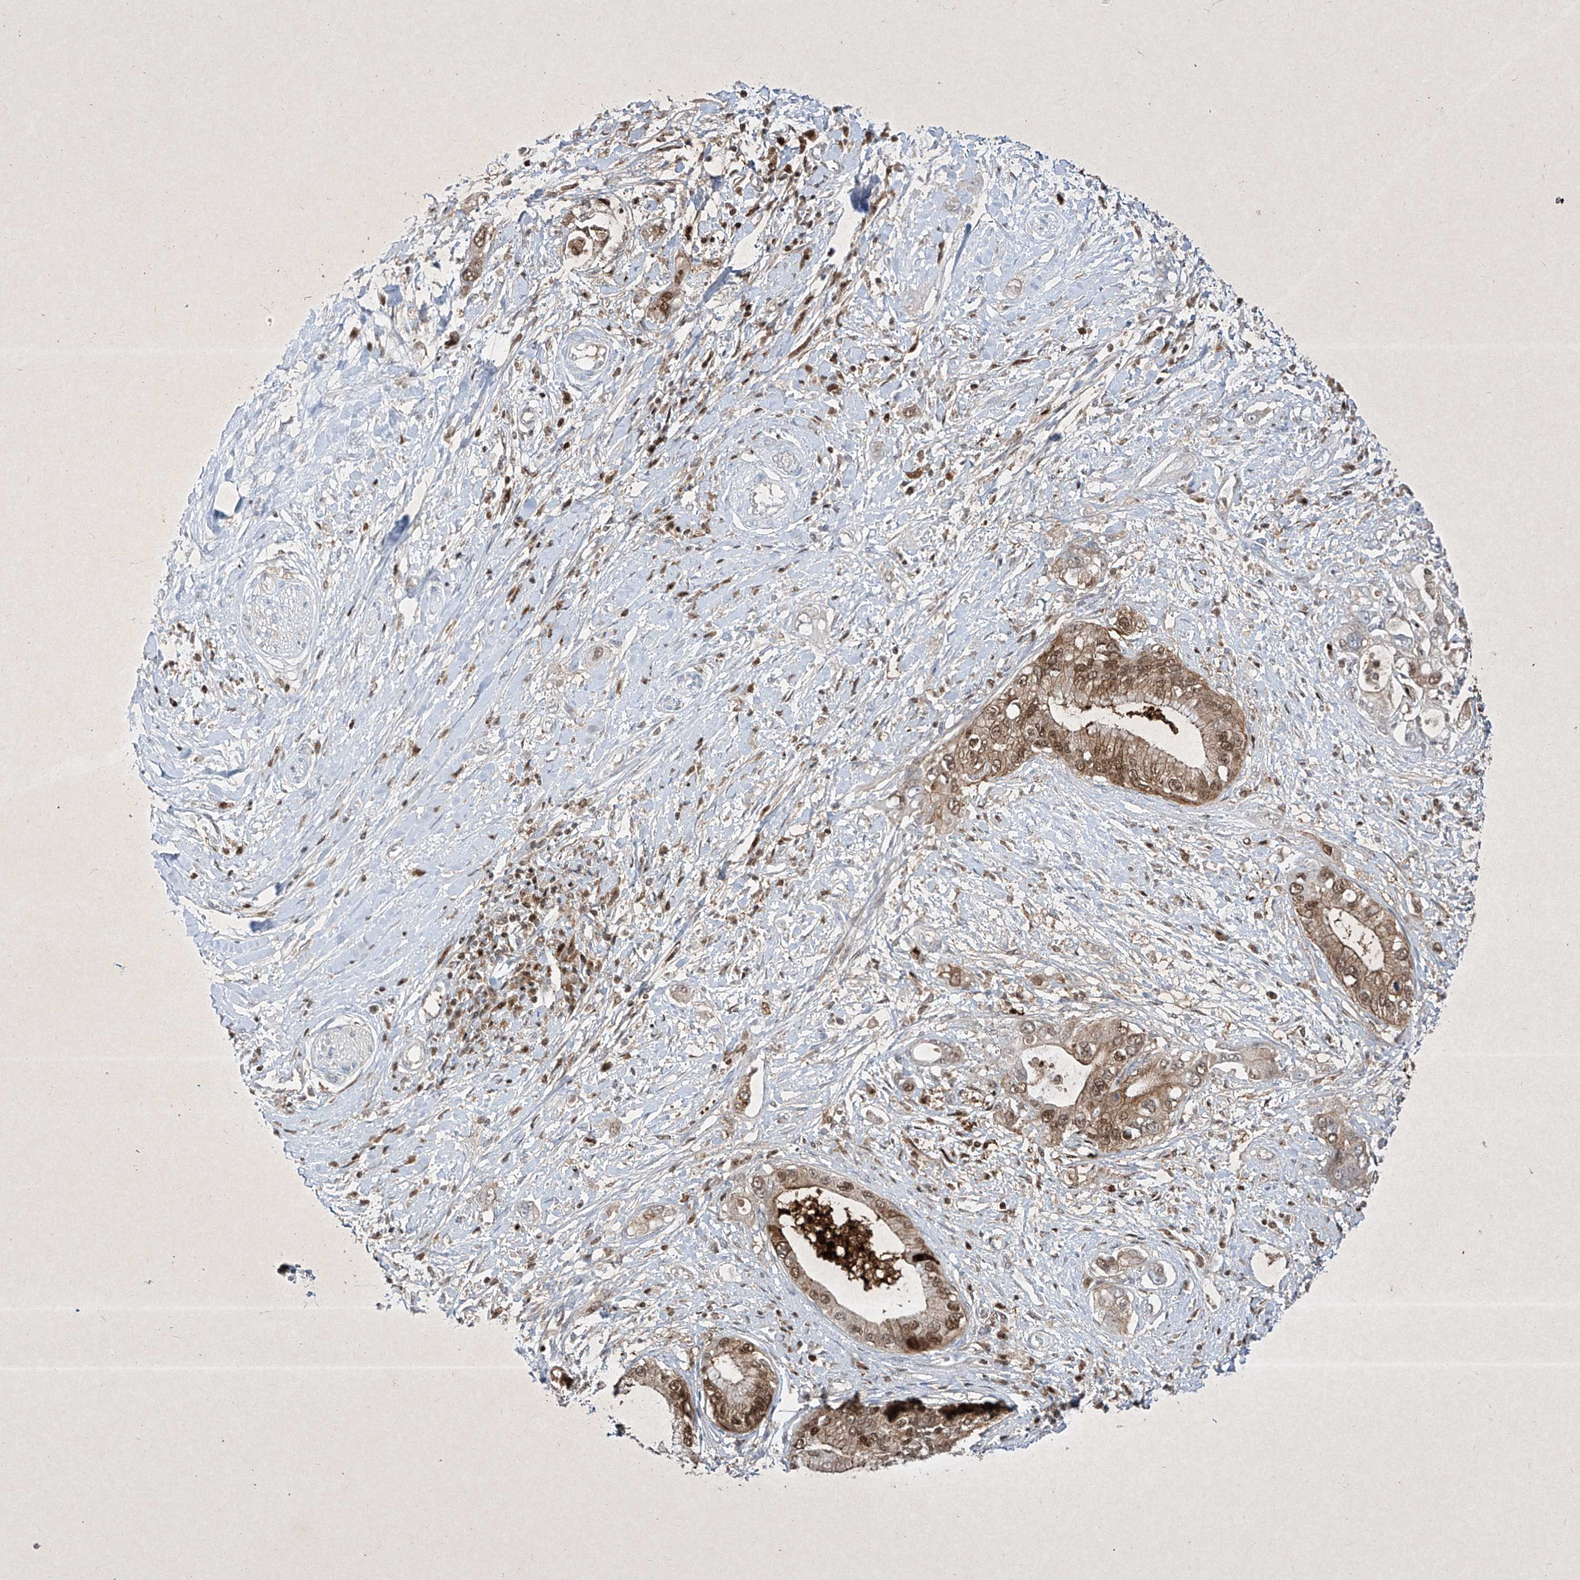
{"staining": {"intensity": "moderate", "quantity": ">75%", "location": "cytoplasmic/membranous,nuclear"}, "tissue": "pancreatic cancer", "cell_type": "Tumor cells", "image_type": "cancer", "snomed": [{"axis": "morphology", "description": "Inflammation, NOS"}, {"axis": "morphology", "description": "Adenocarcinoma, NOS"}, {"axis": "topography", "description": "Pancreas"}], "caption": "The immunohistochemical stain labels moderate cytoplasmic/membranous and nuclear expression in tumor cells of pancreatic cancer (adenocarcinoma) tissue.", "gene": "PSMB10", "patient": {"sex": "female", "age": 56}}